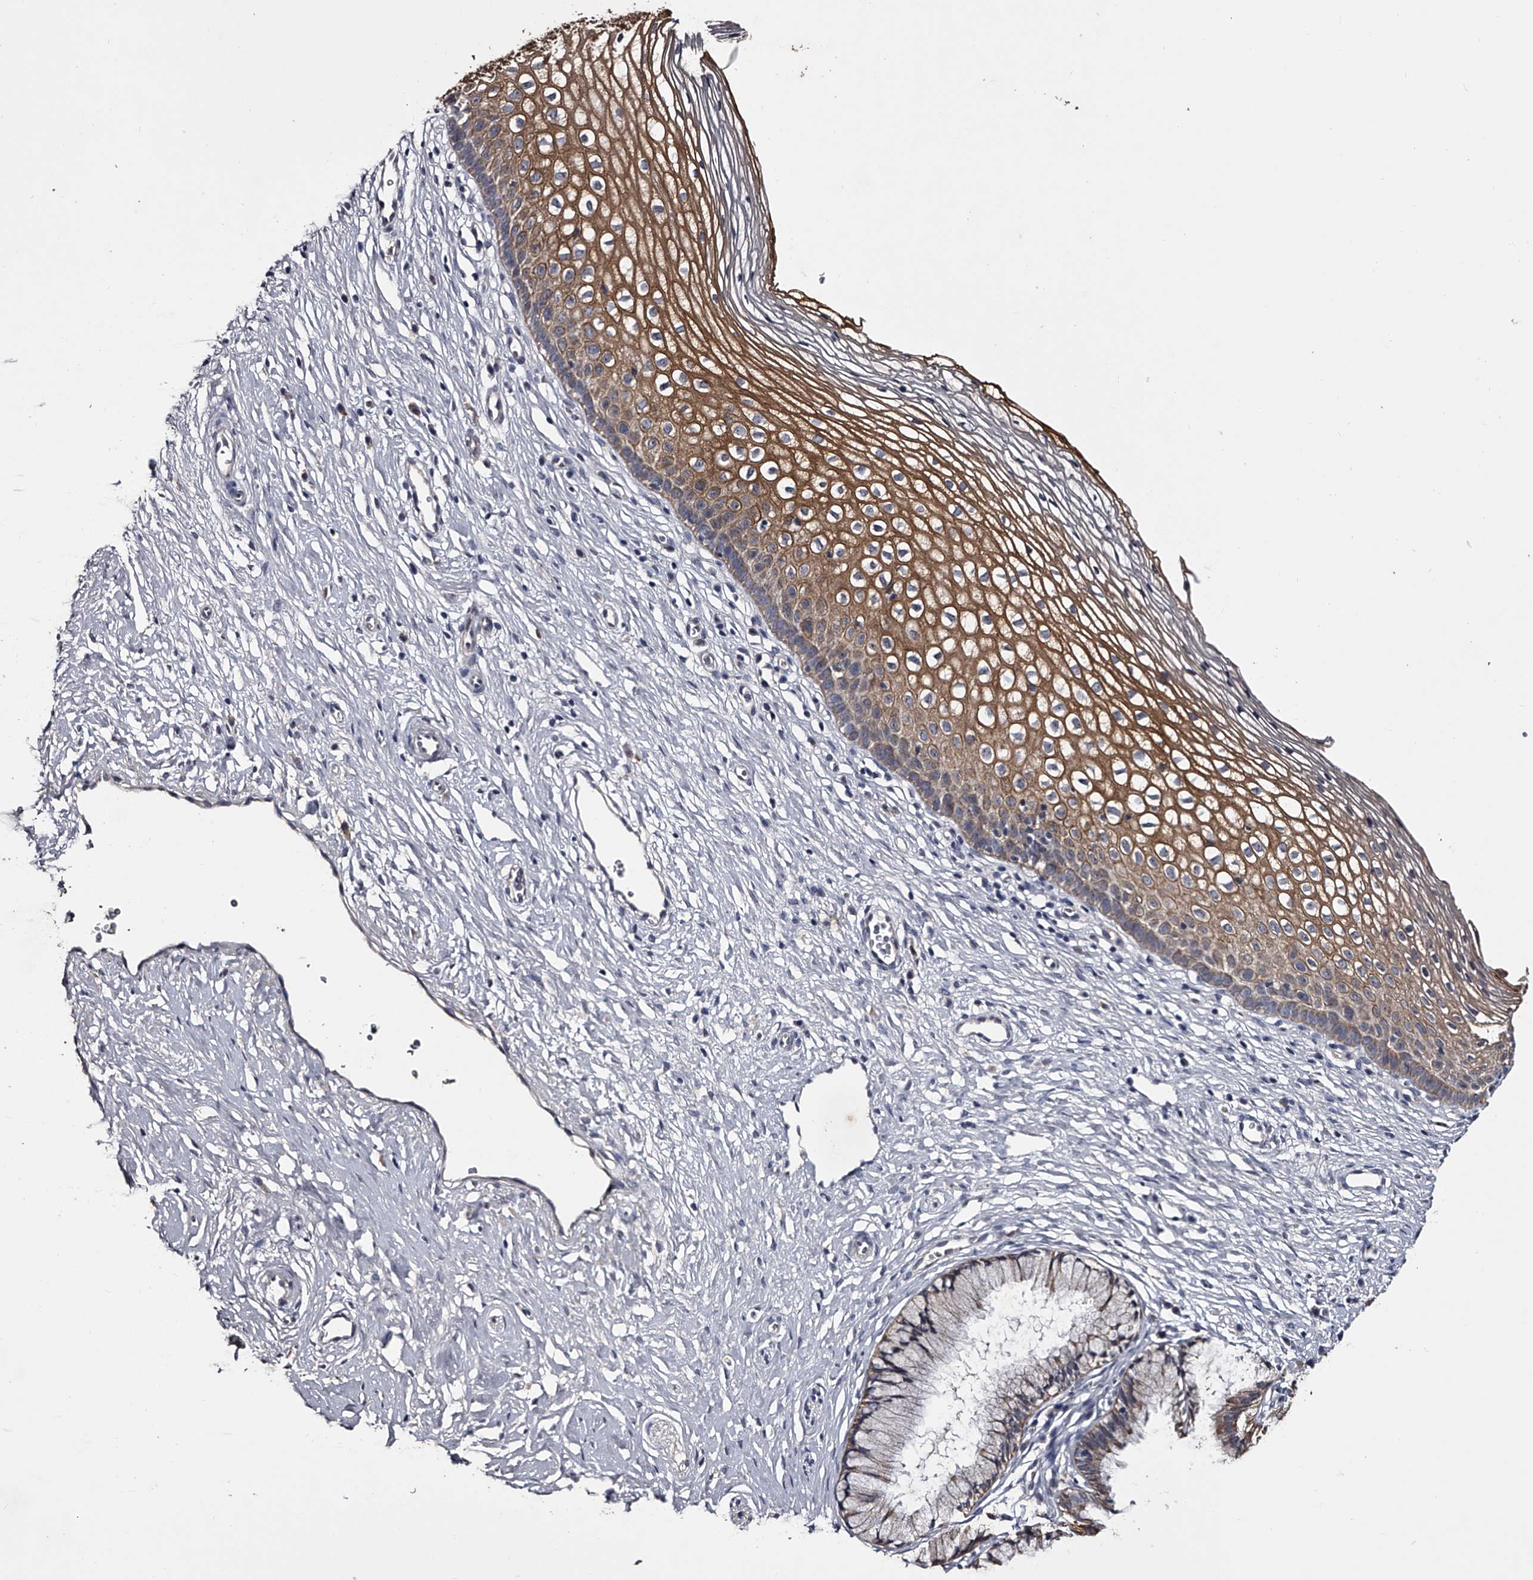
{"staining": {"intensity": "weak", "quantity": ">75%", "location": "cytoplasmic/membranous"}, "tissue": "cervix", "cell_type": "Glandular cells", "image_type": "normal", "snomed": [{"axis": "morphology", "description": "Normal tissue, NOS"}, {"axis": "topography", "description": "Cervix"}], "caption": "Immunohistochemical staining of benign human cervix shows low levels of weak cytoplasmic/membranous staining in about >75% of glandular cells.", "gene": "MDN1", "patient": {"sex": "female", "age": 27}}